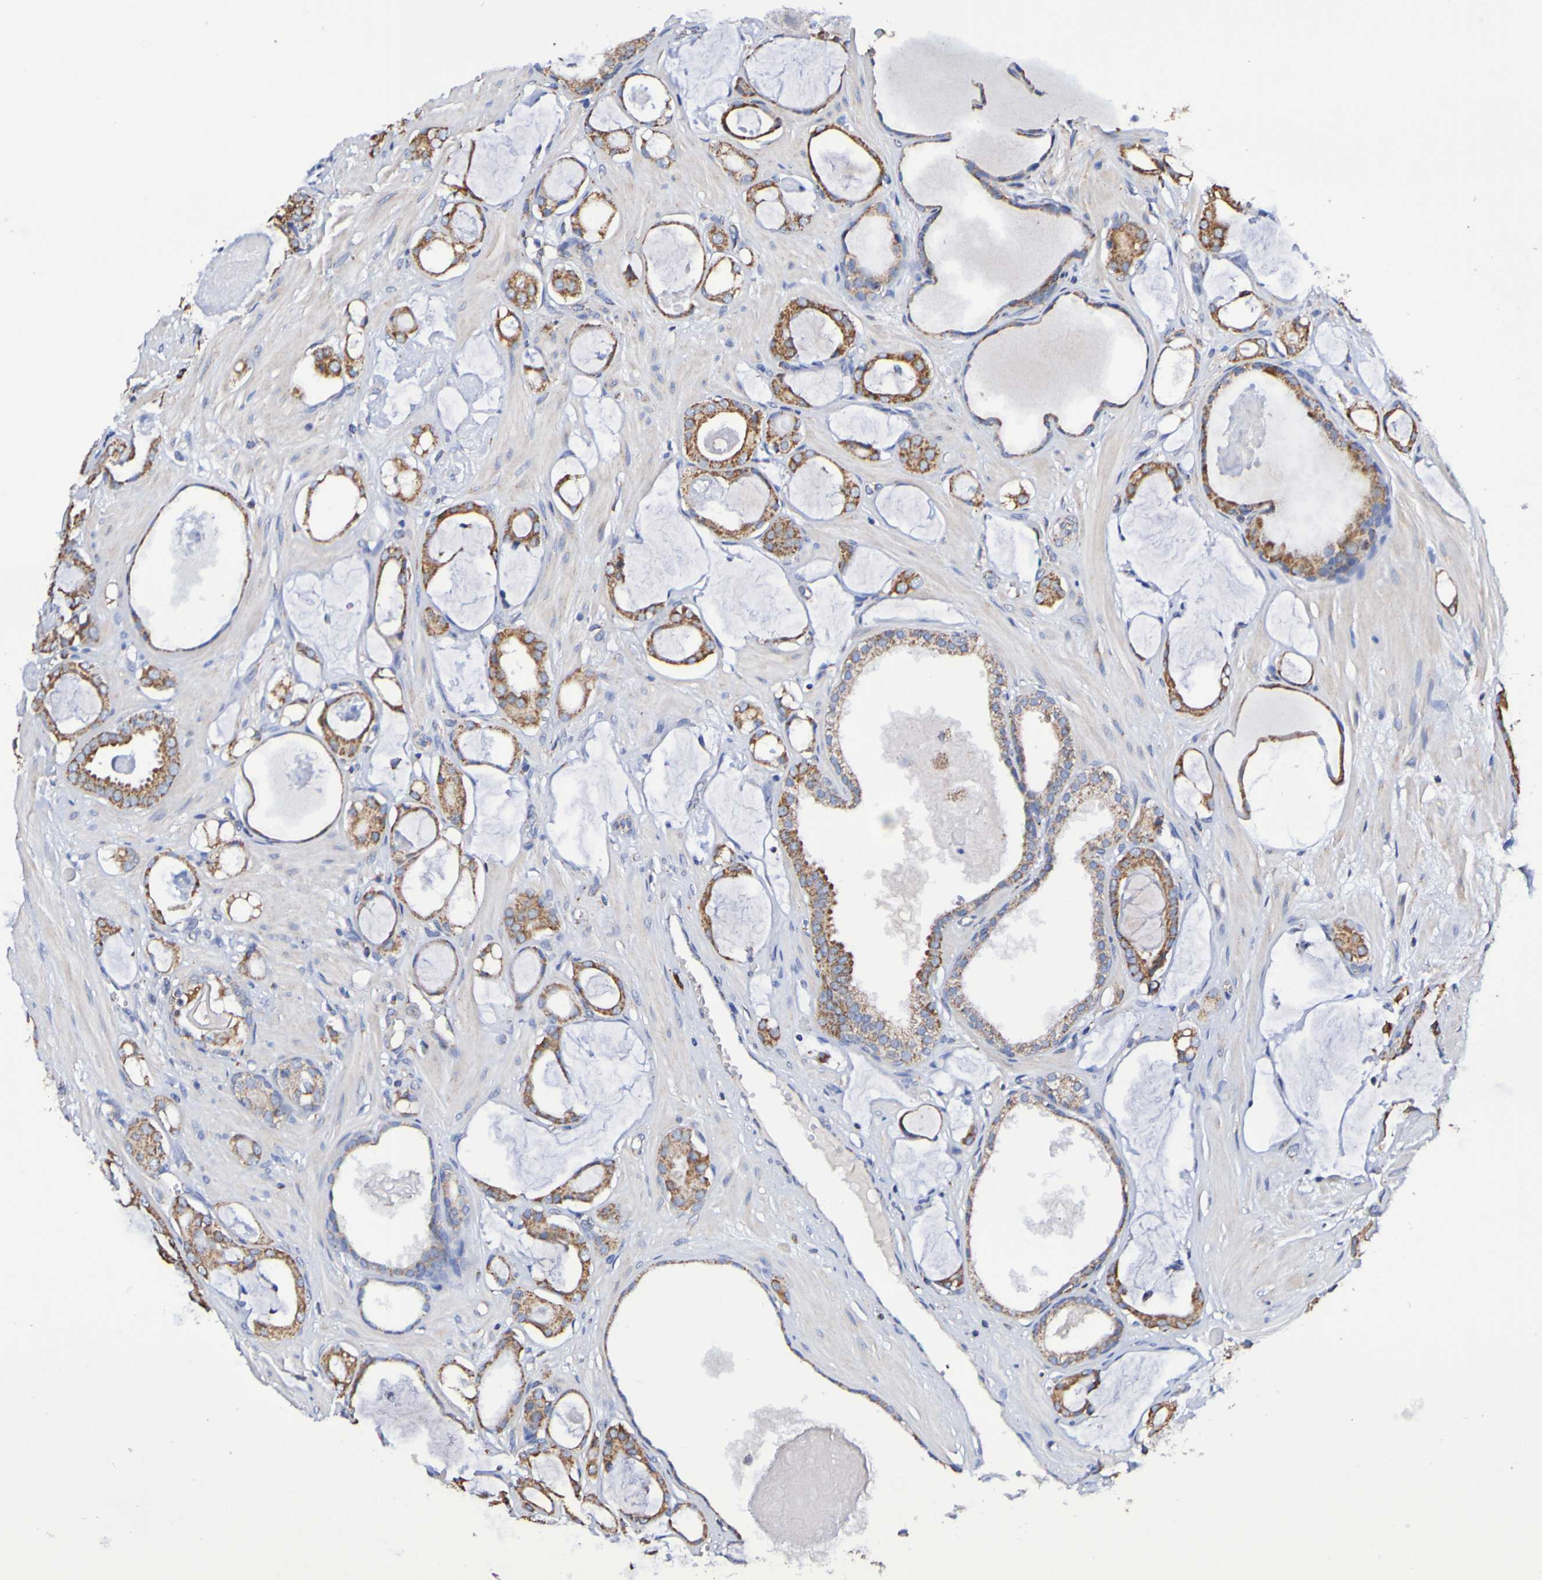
{"staining": {"intensity": "moderate", "quantity": ">75%", "location": "cytoplasmic/membranous"}, "tissue": "prostate cancer", "cell_type": "Tumor cells", "image_type": "cancer", "snomed": [{"axis": "morphology", "description": "Adenocarcinoma, Low grade"}, {"axis": "topography", "description": "Prostate"}], "caption": "The immunohistochemical stain labels moderate cytoplasmic/membranous positivity in tumor cells of prostate cancer tissue.", "gene": "IL18R1", "patient": {"sex": "male", "age": 53}}